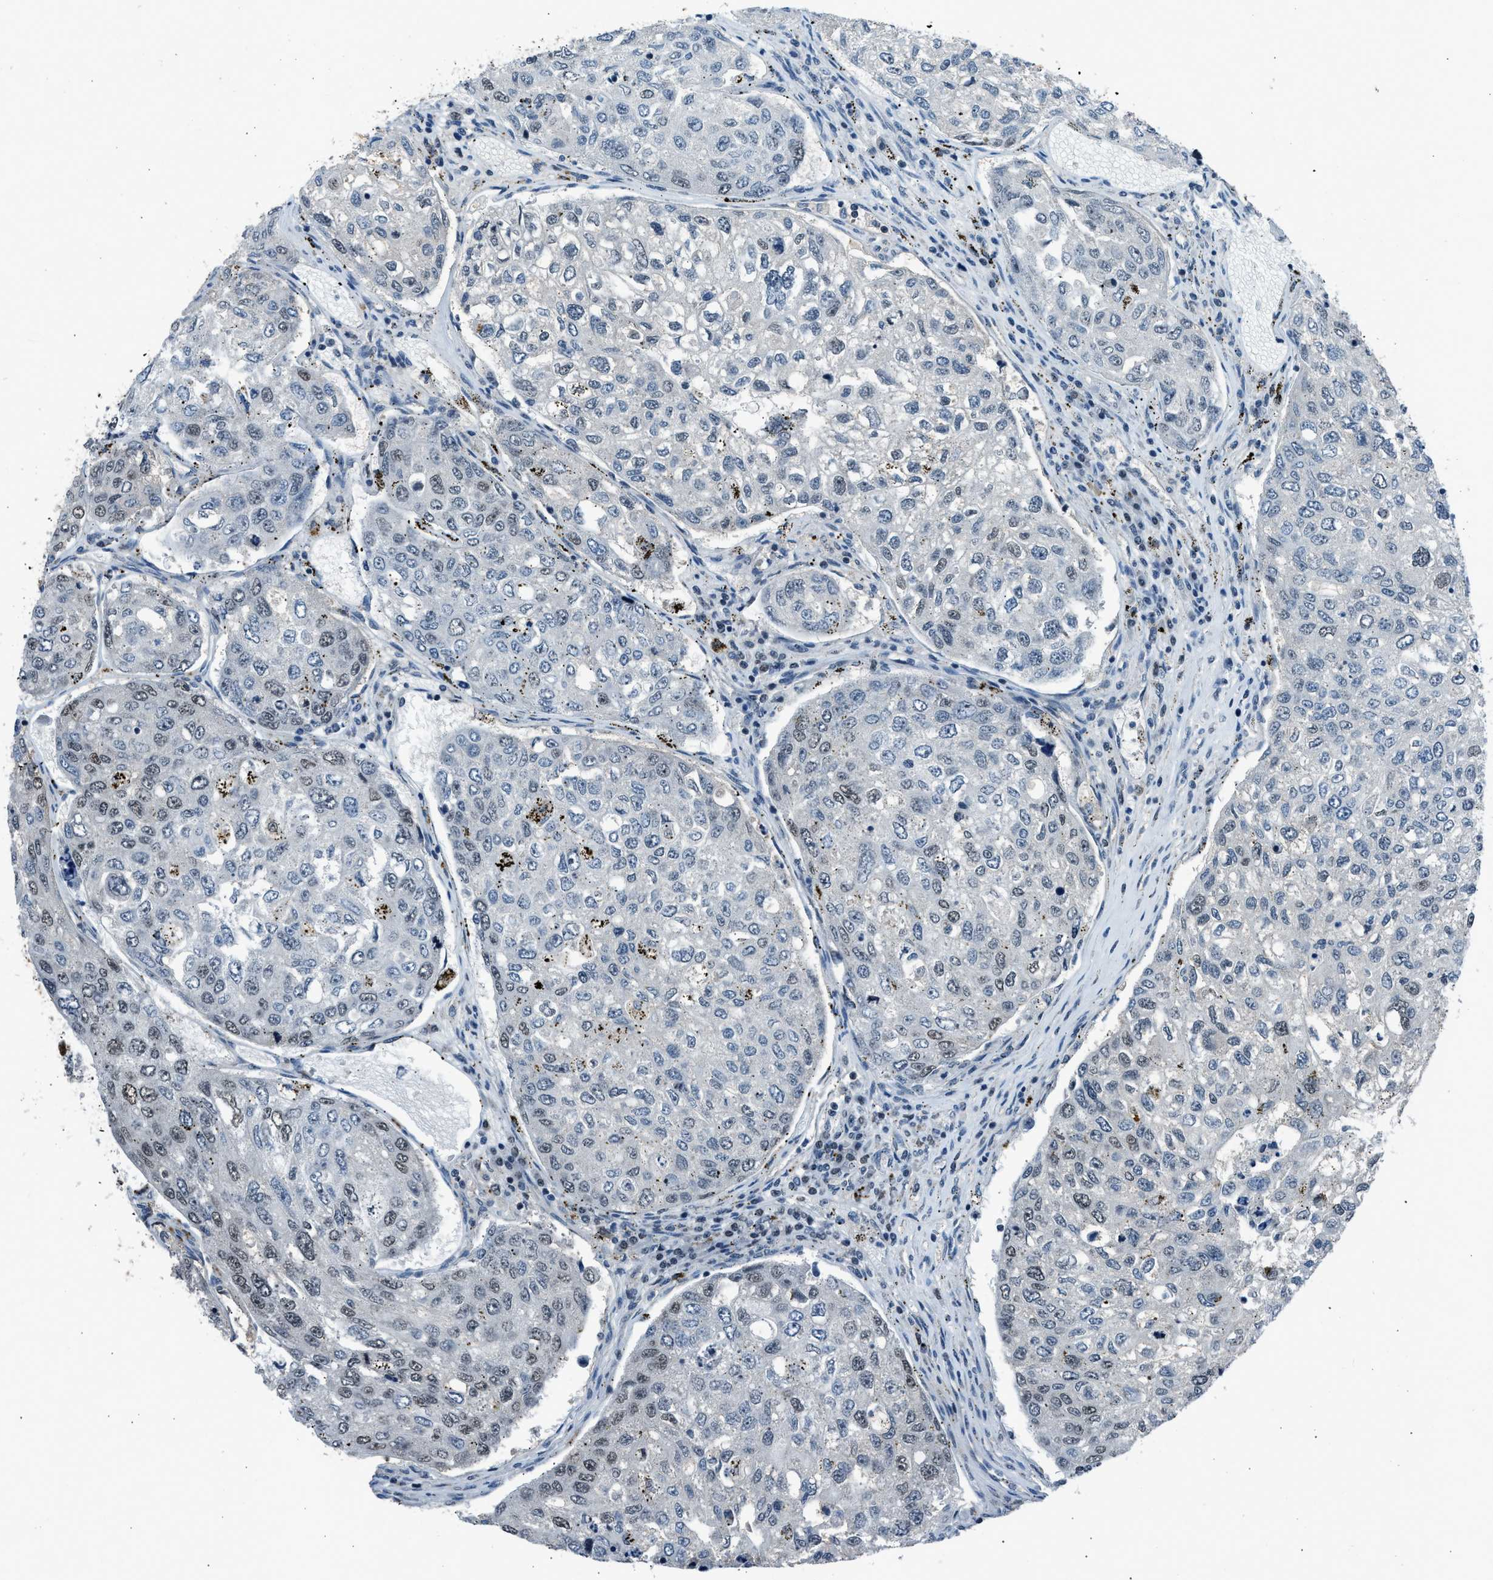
{"staining": {"intensity": "weak", "quantity": "25%-75%", "location": "nuclear"}, "tissue": "urothelial cancer", "cell_type": "Tumor cells", "image_type": "cancer", "snomed": [{"axis": "morphology", "description": "Urothelial carcinoma, High grade"}, {"axis": "topography", "description": "Lymph node"}, {"axis": "topography", "description": "Urinary bladder"}], "caption": "Urothelial cancer stained with a protein marker displays weak staining in tumor cells.", "gene": "ADCY1", "patient": {"sex": "male", "age": 51}}